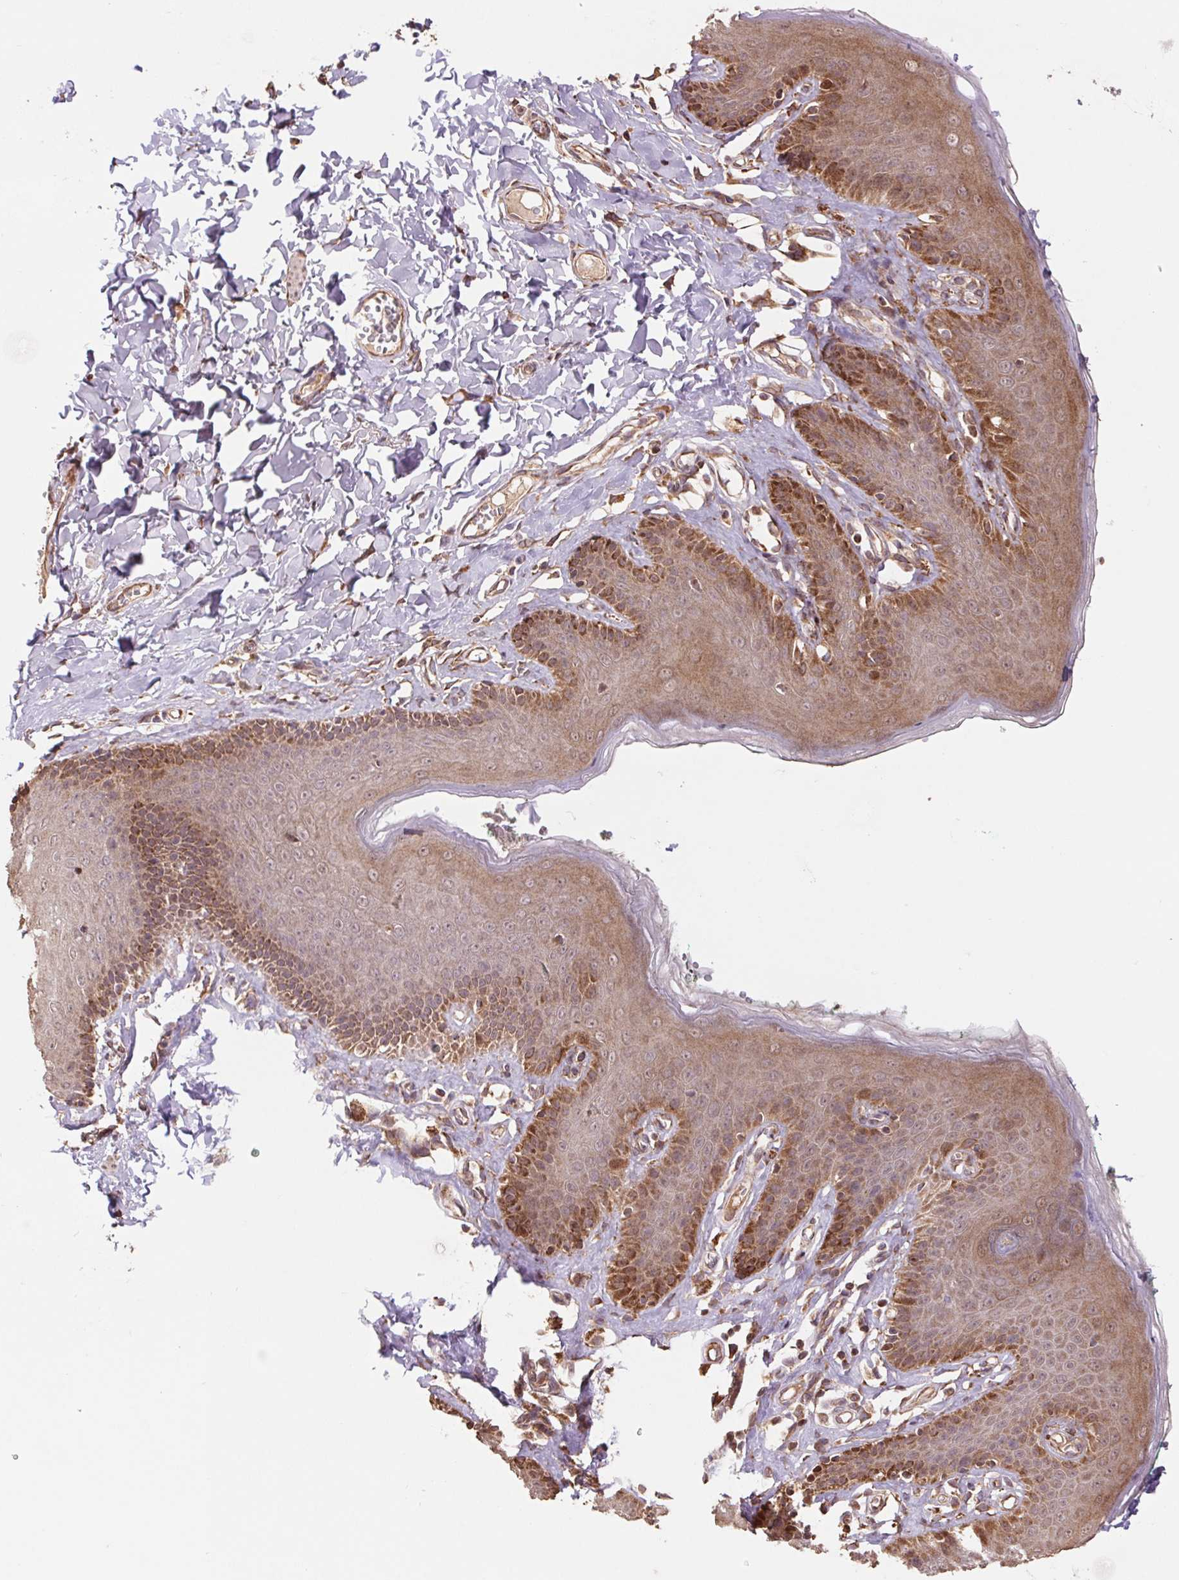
{"staining": {"intensity": "moderate", "quantity": ">75%", "location": "cytoplasmic/membranous,nuclear"}, "tissue": "skin", "cell_type": "Epidermal cells", "image_type": "normal", "snomed": [{"axis": "morphology", "description": "Normal tissue, NOS"}, {"axis": "topography", "description": "Vulva"}, {"axis": "topography", "description": "Peripheral nerve tissue"}], "caption": "Protein staining of benign skin shows moderate cytoplasmic/membranous,nuclear staining in about >75% of epidermal cells.", "gene": "PDHA1", "patient": {"sex": "female", "age": 66}}